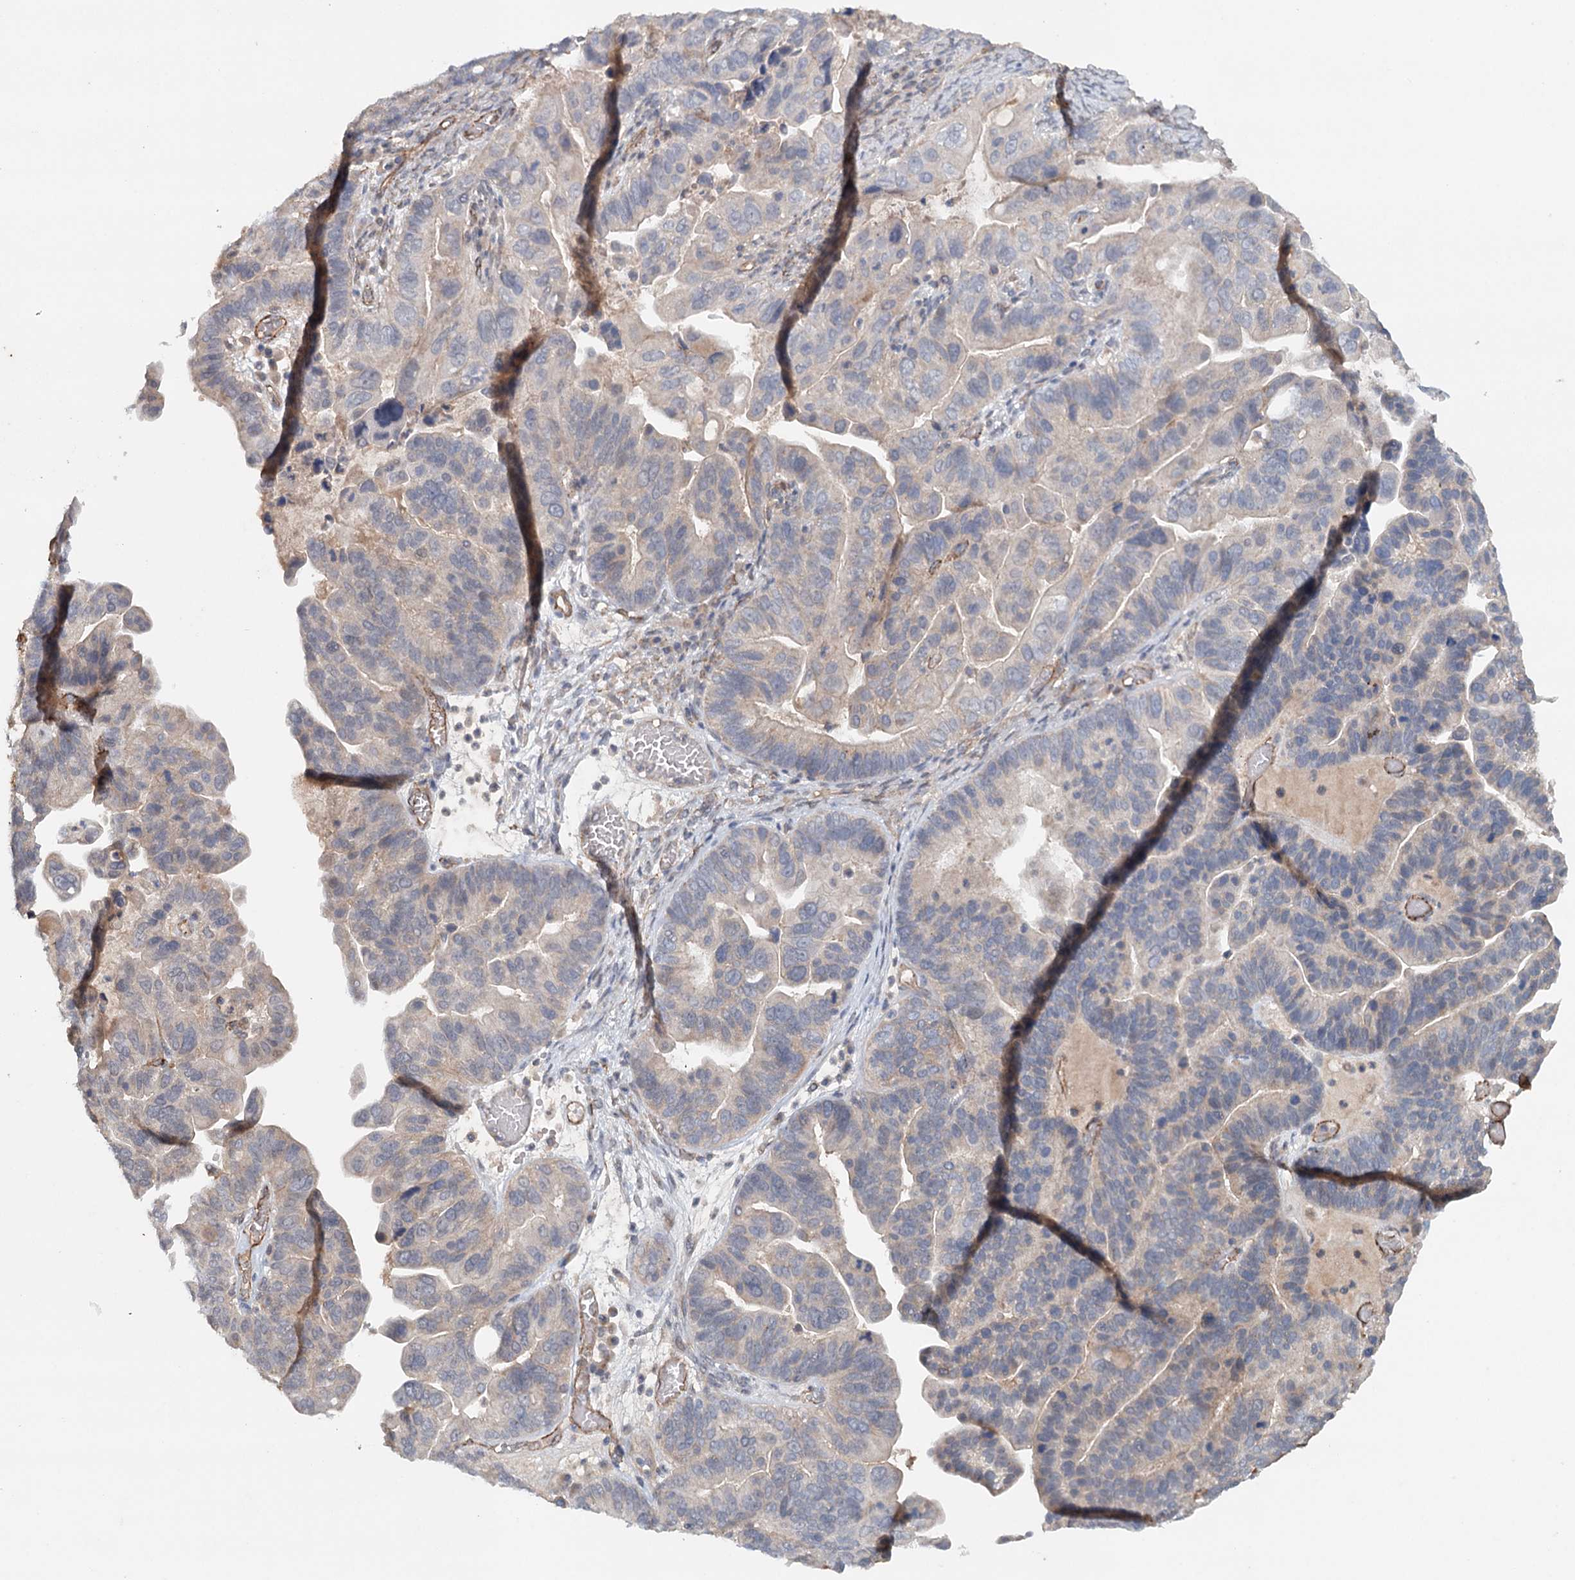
{"staining": {"intensity": "weak", "quantity": "<25%", "location": "cytoplasmic/membranous"}, "tissue": "ovarian cancer", "cell_type": "Tumor cells", "image_type": "cancer", "snomed": [{"axis": "morphology", "description": "Cystadenocarcinoma, serous, NOS"}, {"axis": "topography", "description": "Ovary"}], "caption": "Tumor cells show no significant expression in serous cystadenocarcinoma (ovarian).", "gene": "SYNPO", "patient": {"sex": "female", "age": 56}}